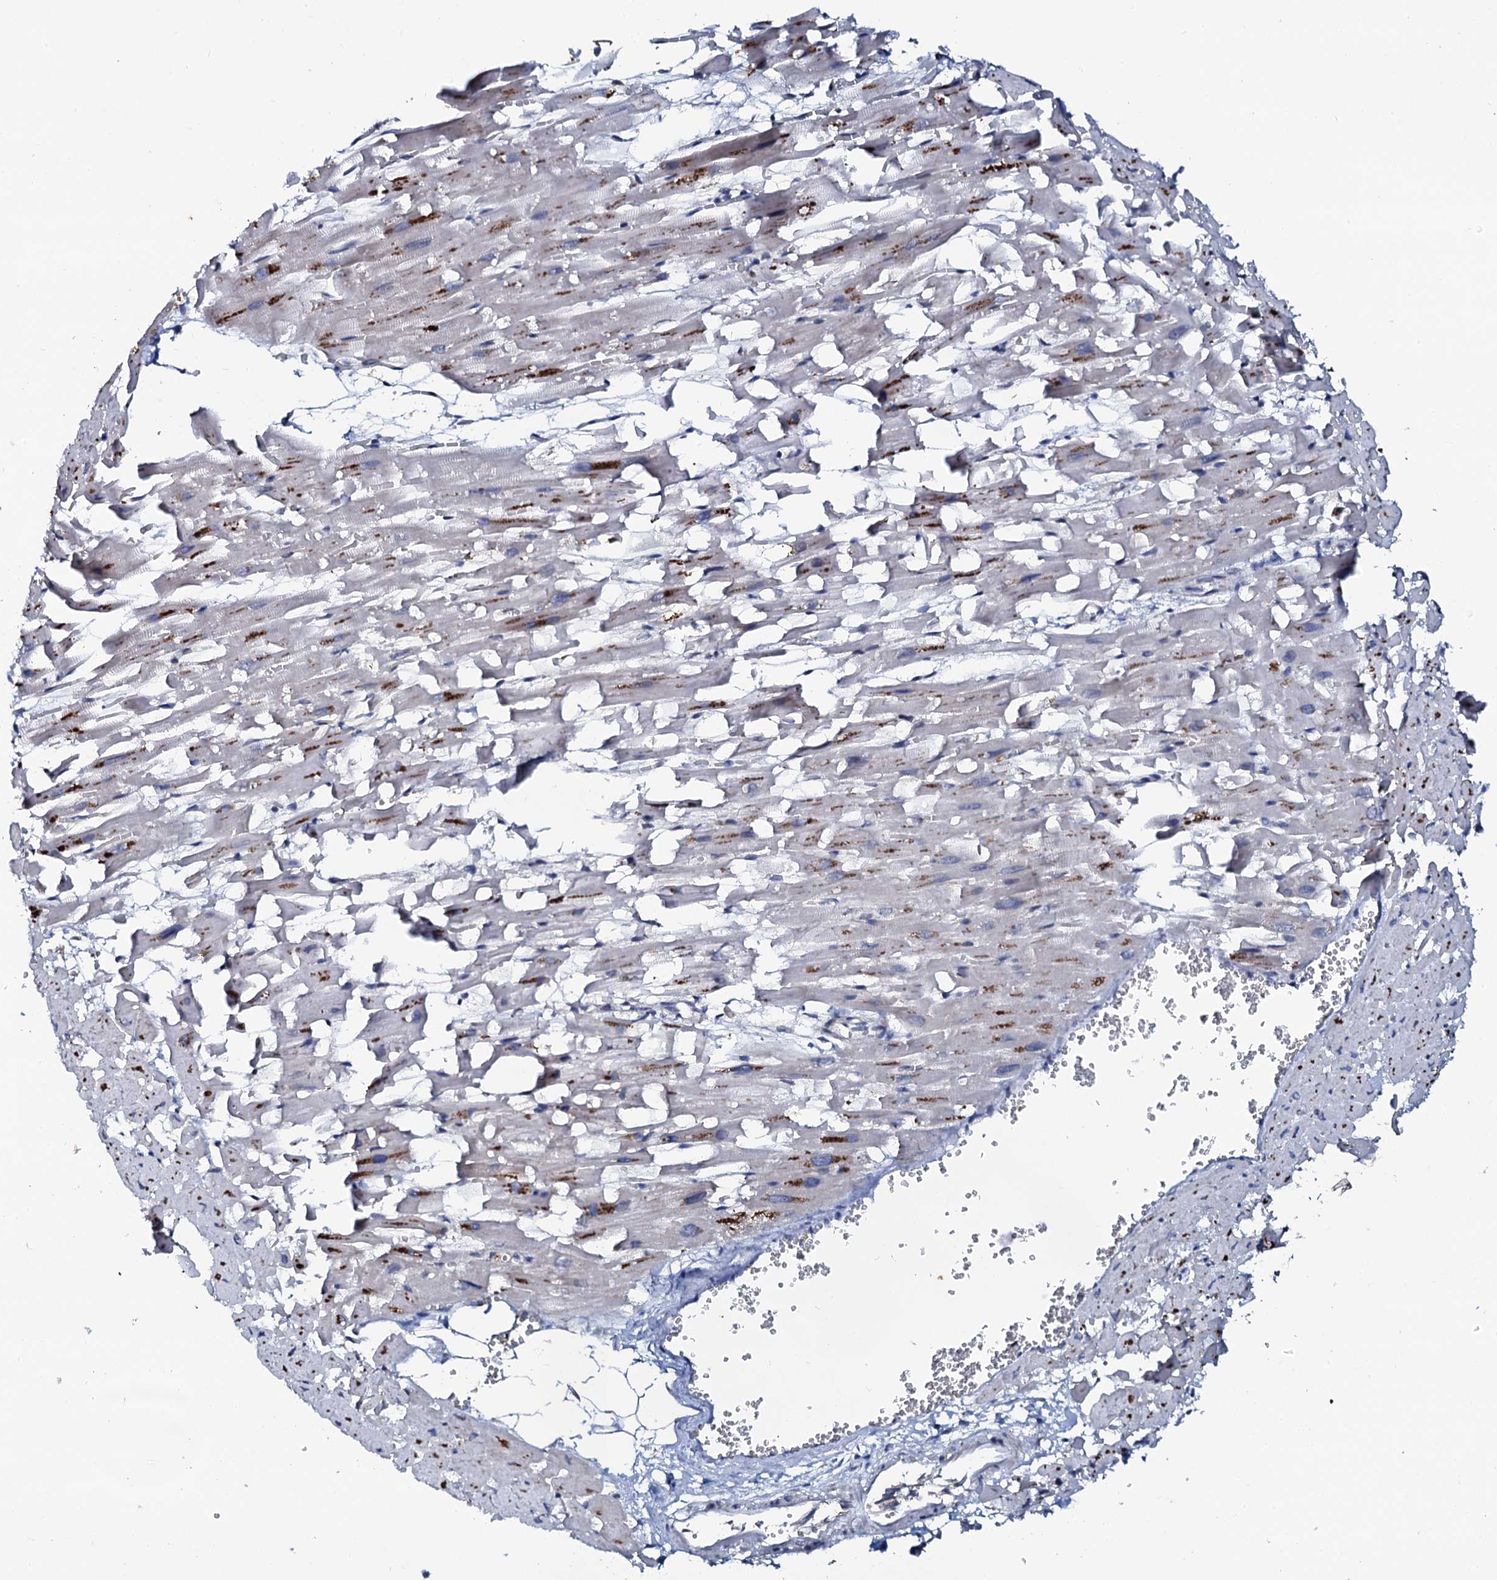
{"staining": {"intensity": "negative", "quantity": "none", "location": "none"}, "tissue": "heart muscle", "cell_type": "Cardiomyocytes", "image_type": "normal", "snomed": [{"axis": "morphology", "description": "Normal tissue, NOS"}, {"axis": "topography", "description": "Heart"}], "caption": "The micrograph shows no staining of cardiomyocytes in unremarkable heart muscle. (DAB (3,3'-diaminobenzidine) immunohistochemistry with hematoxylin counter stain).", "gene": "C10orf88", "patient": {"sex": "female", "age": 64}}